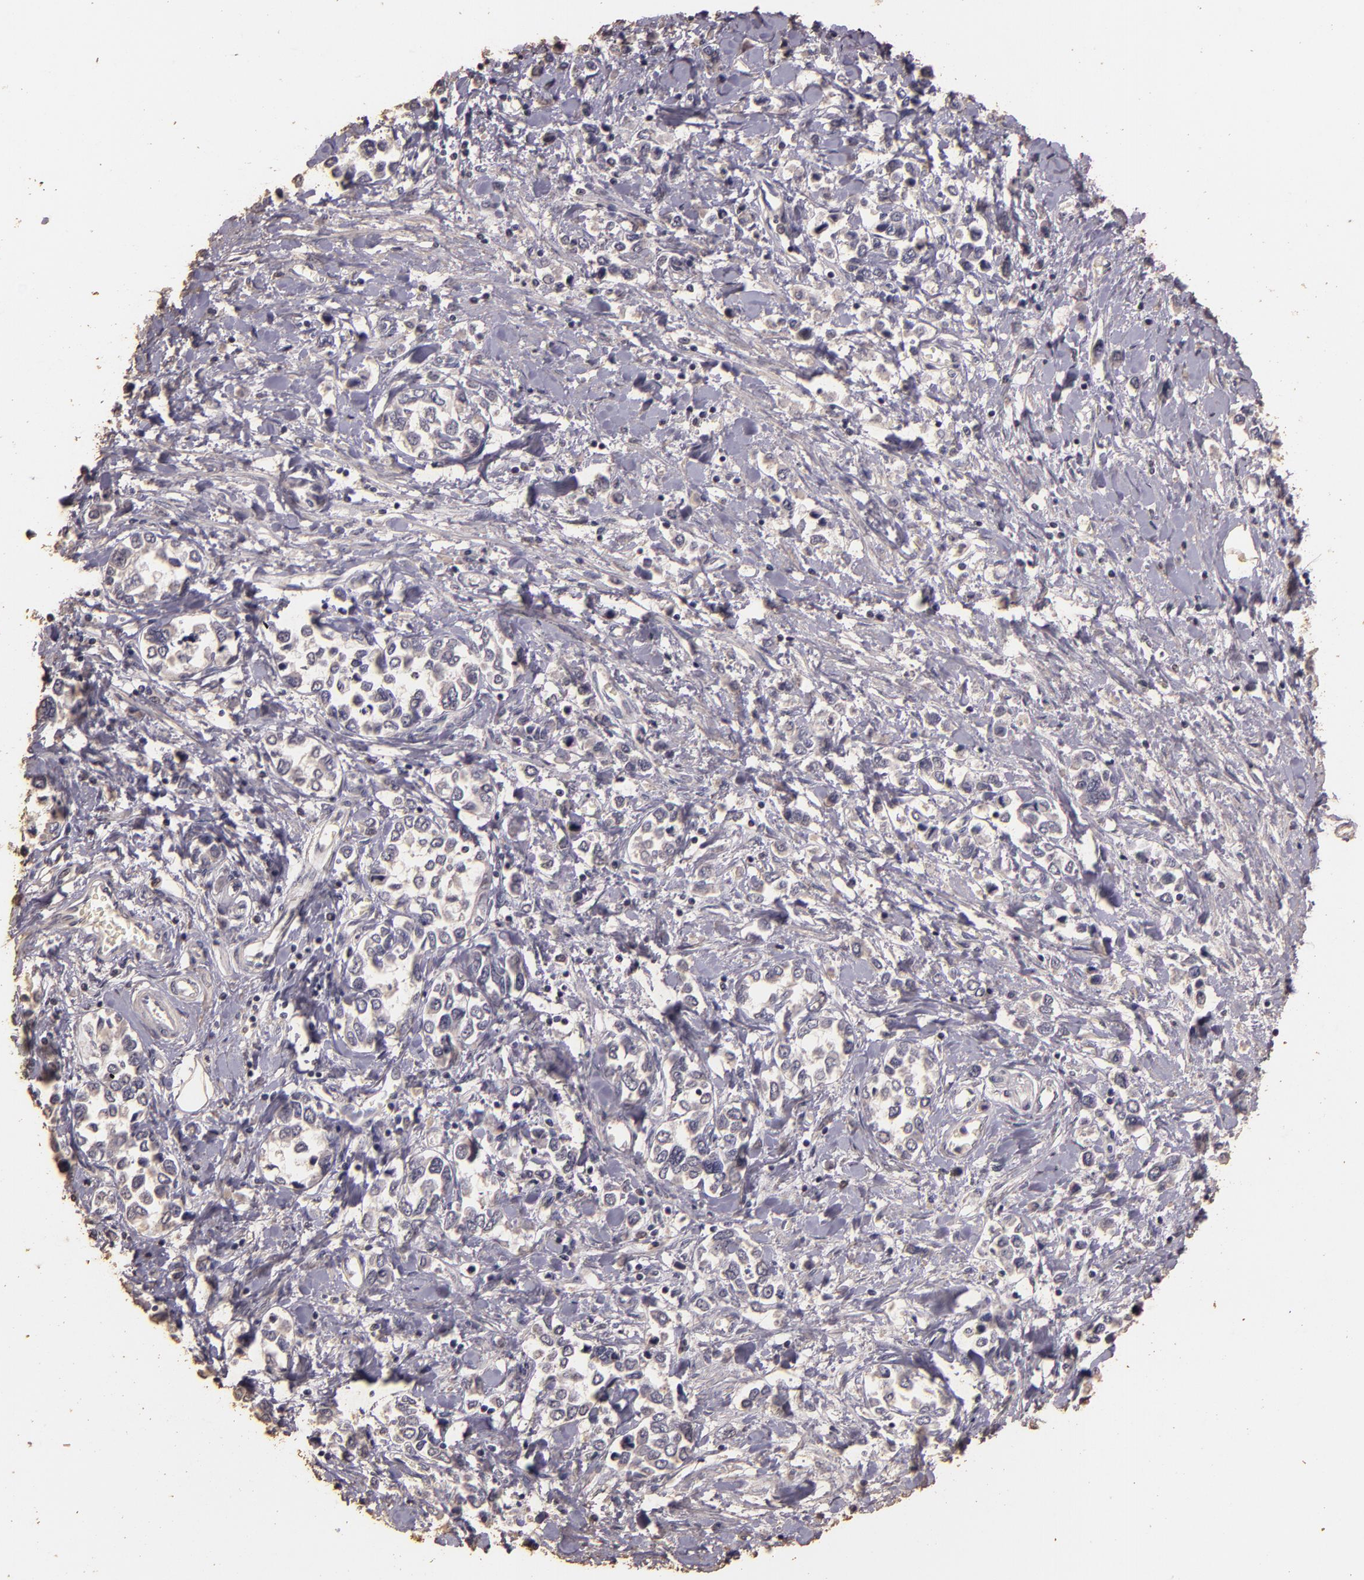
{"staining": {"intensity": "negative", "quantity": "none", "location": "none"}, "tissue": "stomach cancer", "cell_type": "Tumor cells", "image_type": "cancer", "snomed": [{"axis": "morphology", "description": "Adenocarcinoma, NOS"}, {"axis": "topography", "description": "Stomach, upper"}], "caption": "The photomicrograph shows no staining of tumor cells in stomach adenocarcinoma.", "gene": "BCL2L13", "patient": {"sex": "male", "age": 76}}